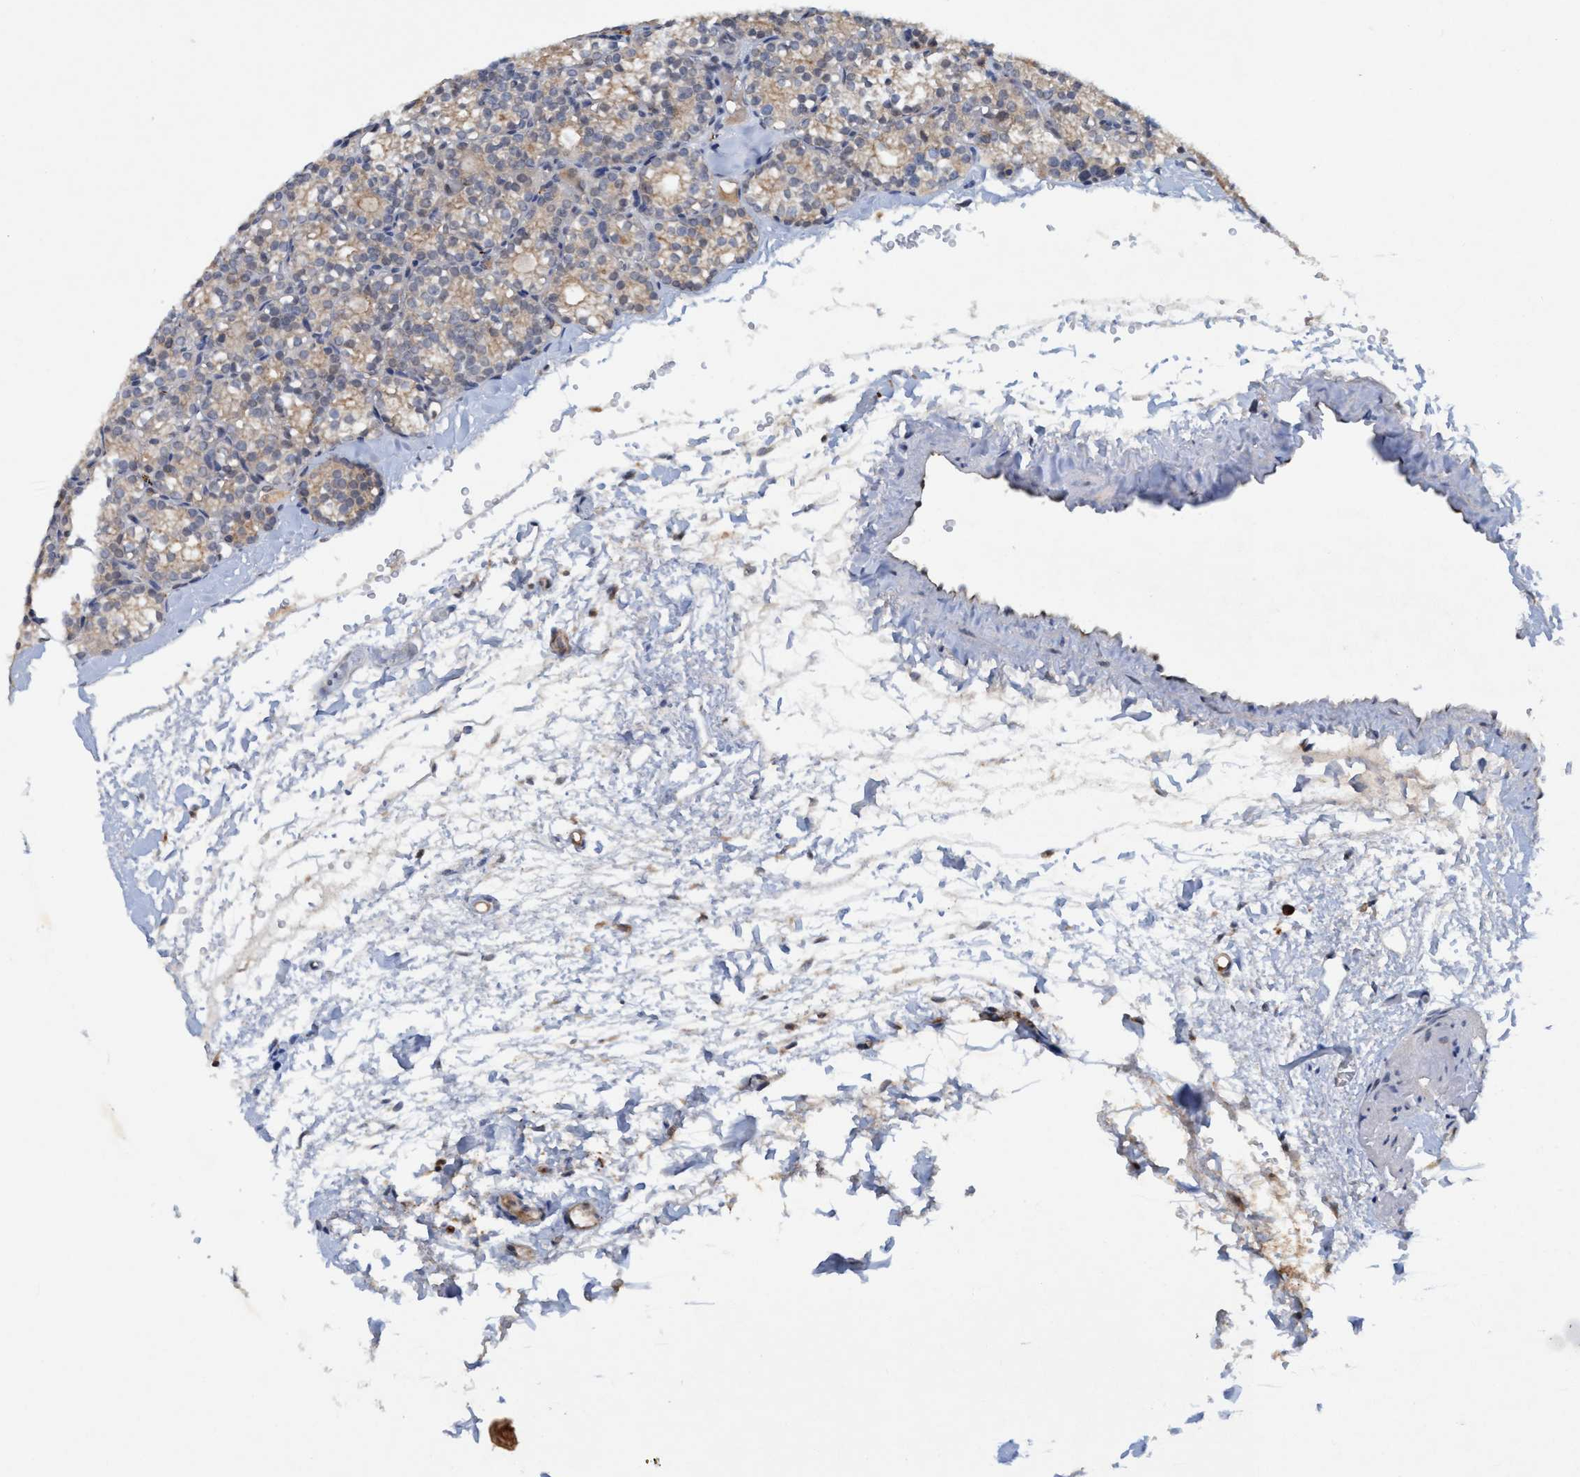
{"staining": {"intensity": "weak", "quantity": "<25%", "location": "cytoplasmic/membranous"}, "tissue": "parathyroid gland", "cell_type": "Glandular cells", "image_type": "normal", "snomed": [{"axis": "morphology", "description": "Normal tissue, NOS"}, {"axis": "topography", "description": "Parathyroid gland"}], "caption": "High power microscopy photomicrograph of an immunohistochemistry micrograph of unremarkable parathyroid gland, revealing no significant staining in glandular cells. (DAB (3,3'-diaminobenzidine) IHC, high magnification).", "gene": "TRIM65", "patient": {"sex": "female", "age": 64}}